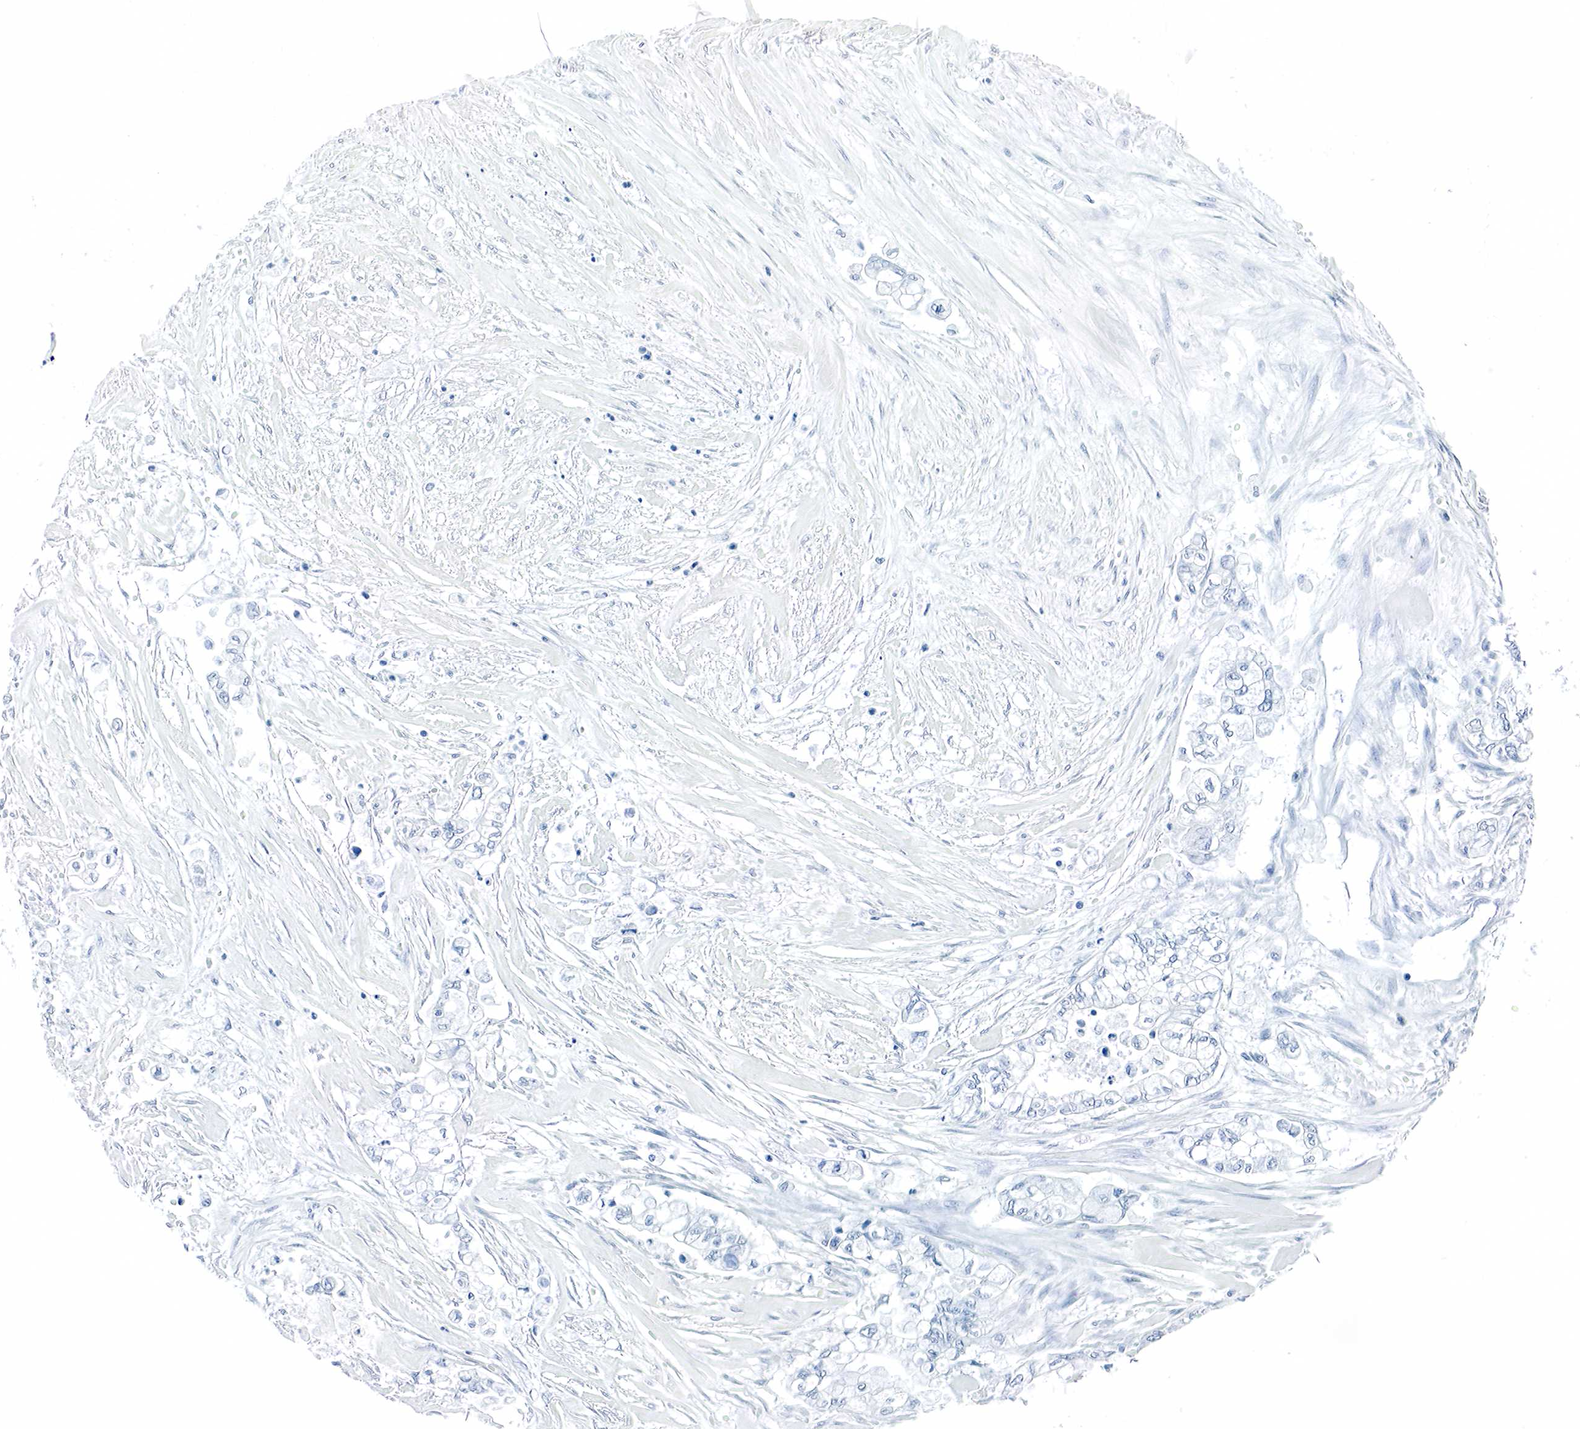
{"staining": {"intensity": "negative", "quantity": "none", "location": "none"}, "tissue": "pancreatic cancer", "cell_type": "Tumor cells", "image_type": "cancer", "snomed": [{"axis": "morphology", "description": "Adenocarcinoma, NOS"}, {"axis": "topography", "description": "Pancreas"}], "caption": "Pancreatic cancer stained for a protein using immunohistochemistry (IHC) demonstrates no expression tumor cells.", "gene": "GAST", "patient": {"sex": "female", "age": 70}}